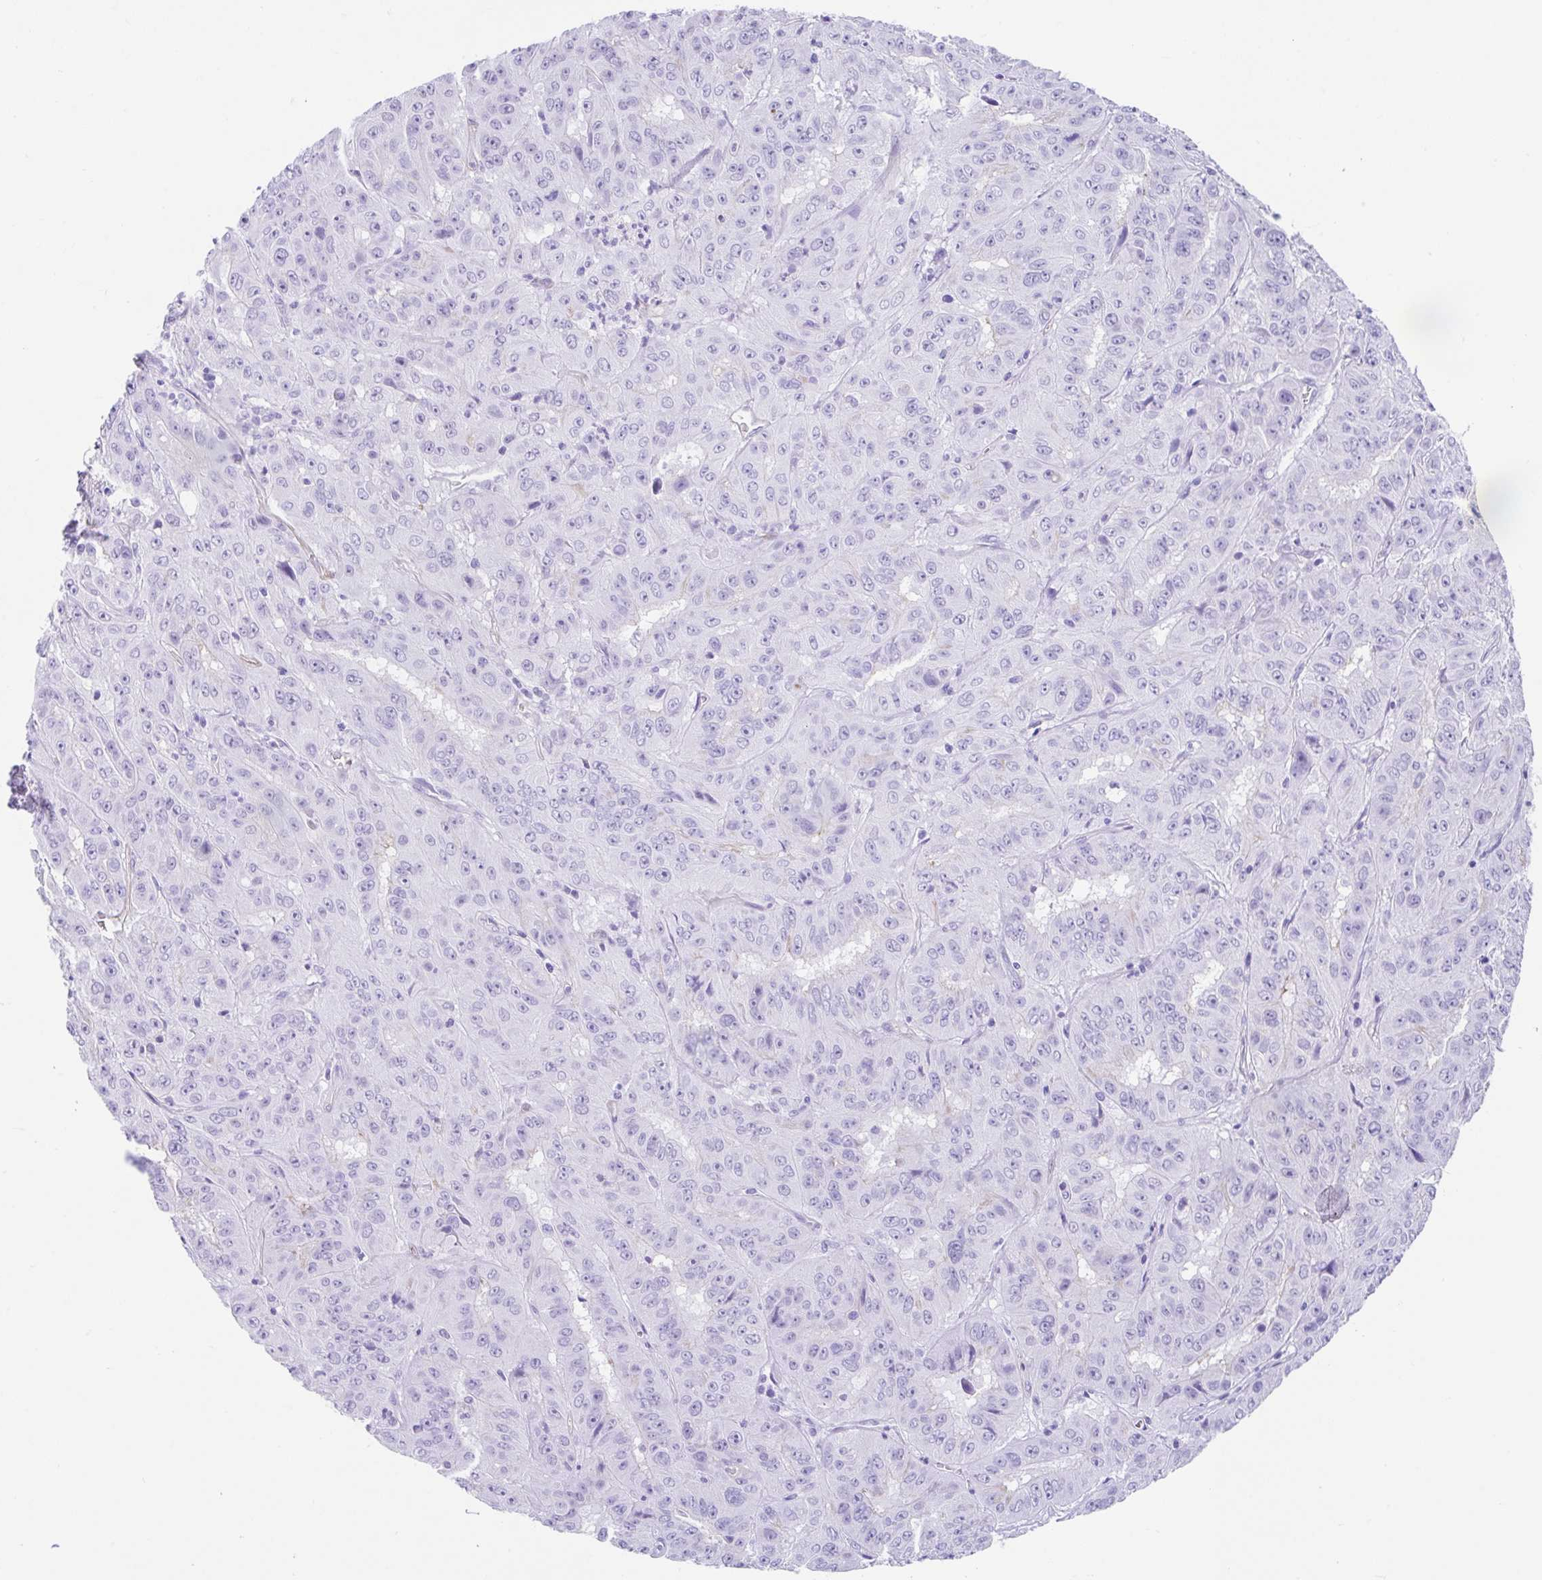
{"staining": {"intensity": "negative", "quantity": "none", "location": "none"}, "tissue": "pancreatic cancer", "cell_type": "Tumor cells", "image_type": "cancer", "snomed": [{"axis": "morphology", "description": "Adenocarcinoma, NOS"}, {"axis": "topography", "description": "Pancreas"}], "caption": "The histopathology image reveals no significant staining in tumor cells of pancreatic cancer.", "gene": "FAM107A", "patient": {"sex": "male", "age": 63}}